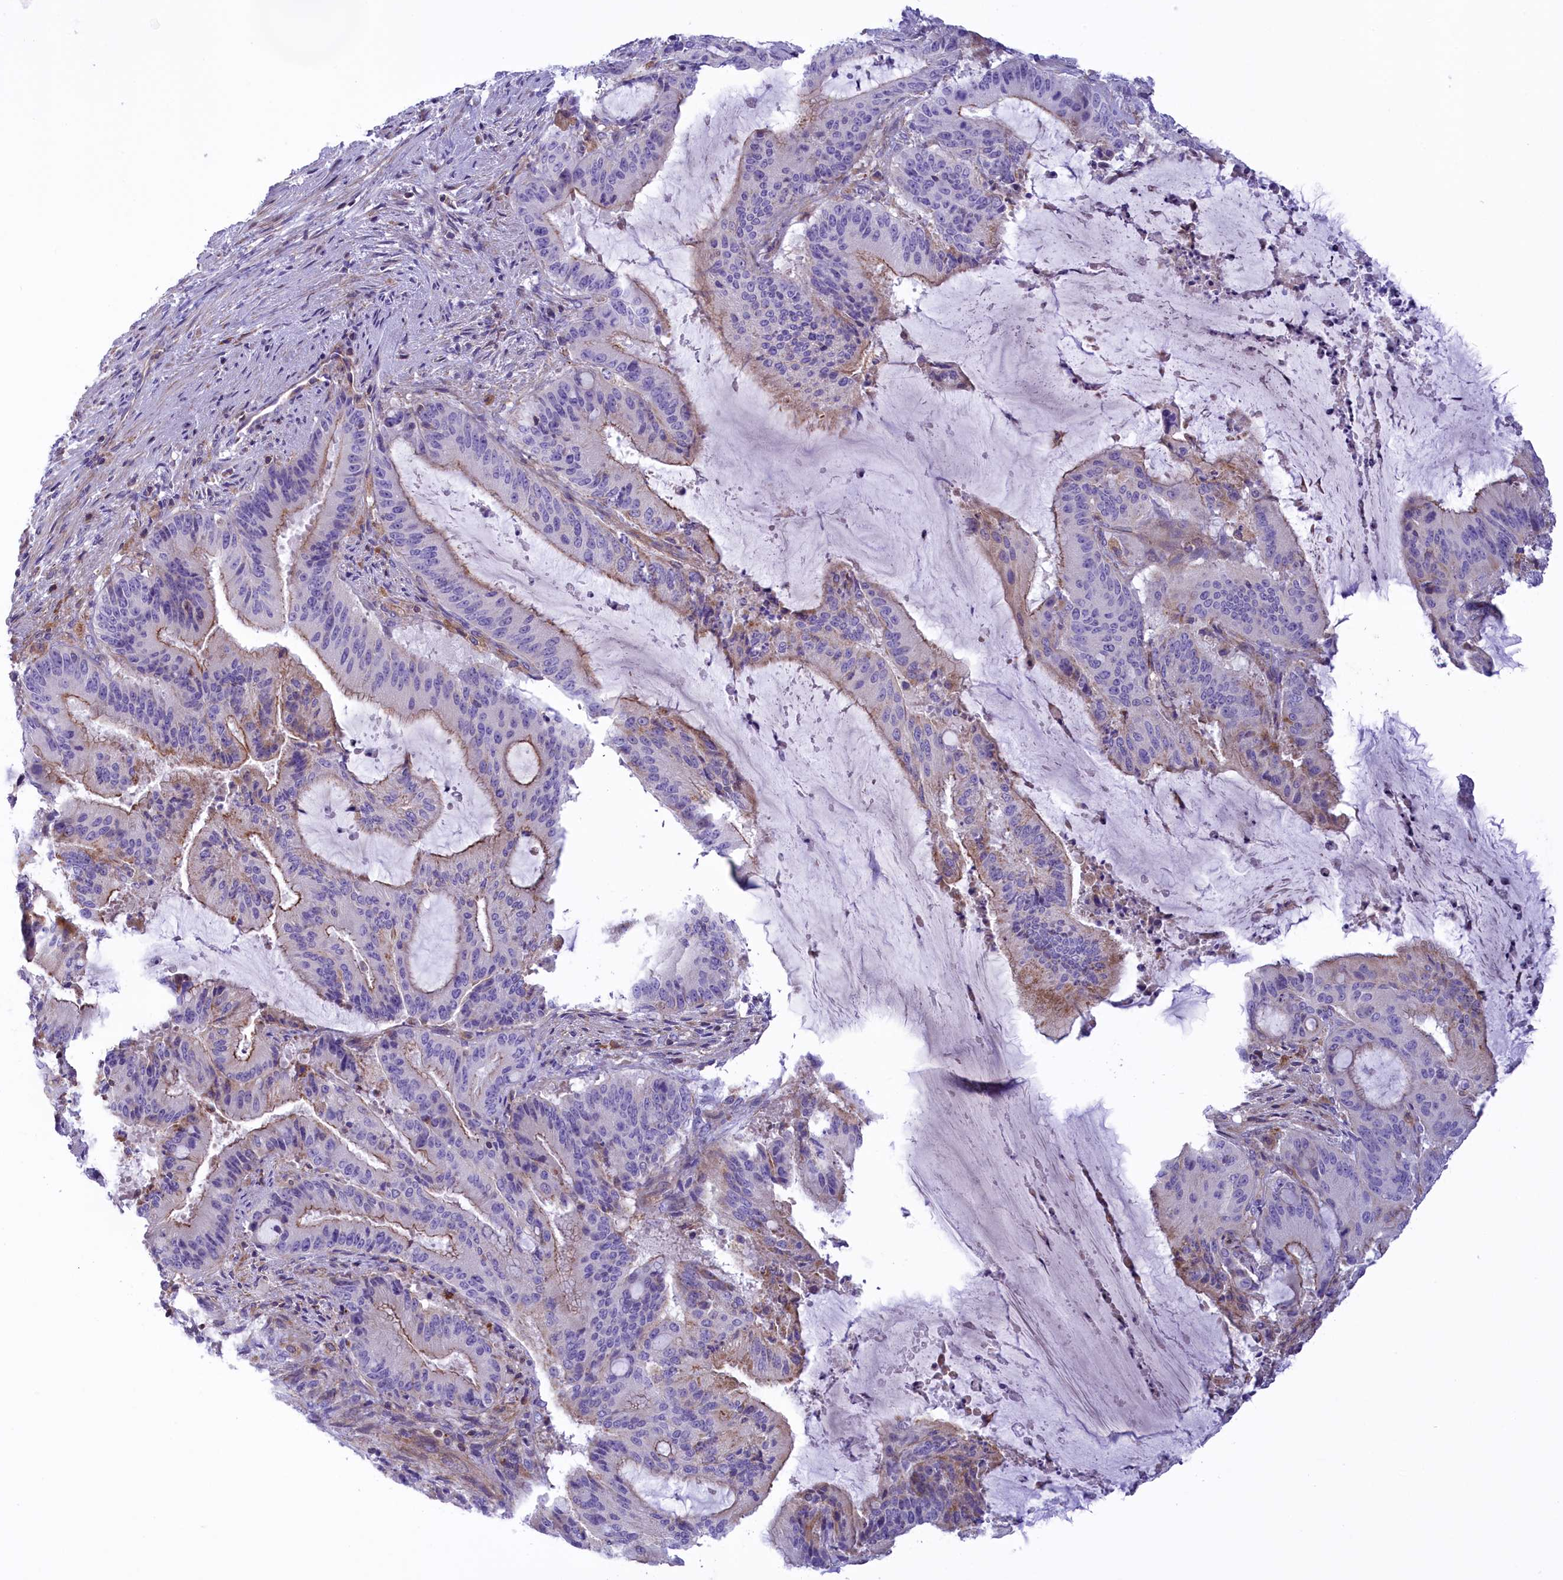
{"staining": {"intensity": "weak", "quantity": "<25%", "location": "cytoplasmic/membranous"}, "tissue": "liver cancer", "cell_type": "Tumor cells", "image_type": "cancer", "snomed": [{"axis": "morphology", "description": "Normal tissue, NOS"}, {"axis": "morphology", "description": "Cholangiocarcinoma"}, {"axis": "topography", "description": "Liver"}, {"axis": "topography", "description": "Peripheral nerve tissue"}], "caption": "This is an immunohistochemistry (IHC) histopathology image of liver cancer. There is no staining in tumor cells.", "gene": "CORO7-PAM16", "patient": {"sex": "female", "age": 73}}